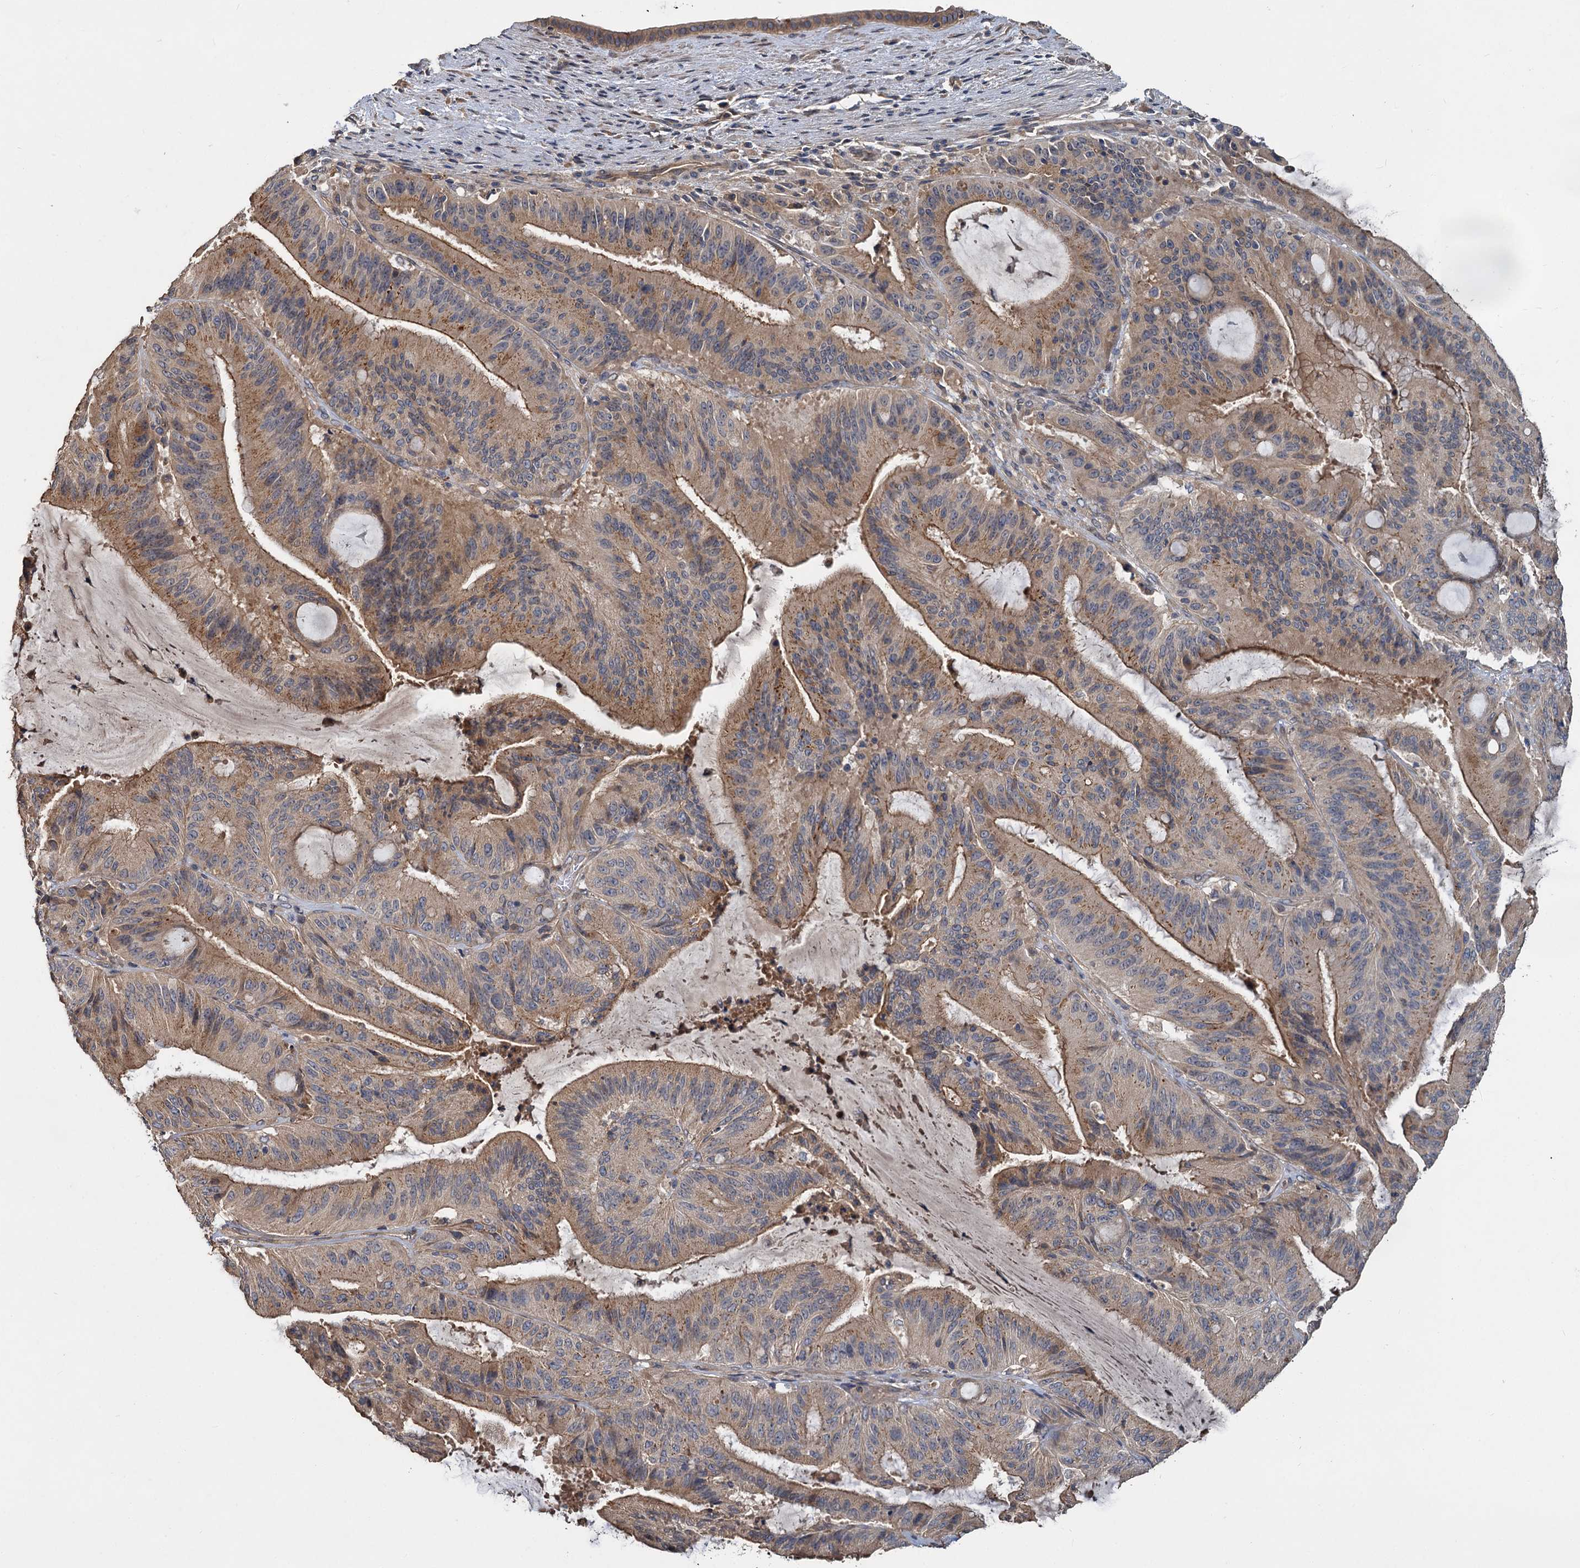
{"staining": {"intensity": "moderate", "quantity": ">75%", "location": "cytoplasmic/membranous"}, "tissue": "liver cancer", "cell_type": "Tumor cells", "image_type": "cancer", "snomed": [{"axis": "morphology", "description": "Normal tissue, NOS"}, {"axis": "morphology", "description": "Cholangiocarcinoma"}, {"axis": "topography", "description": "Liver"}, {"axis": "topography", "description": "Peripheral nerve tissue"}], "caption": "A histopathology image of human liver cancer (cholangiocarcinoma) stained for a protein displays moderate cytoplasmic/membranous brown staining in tumor cells.", "gene": "ZNF324", "patient": {"sex": "female", "age": 73}}